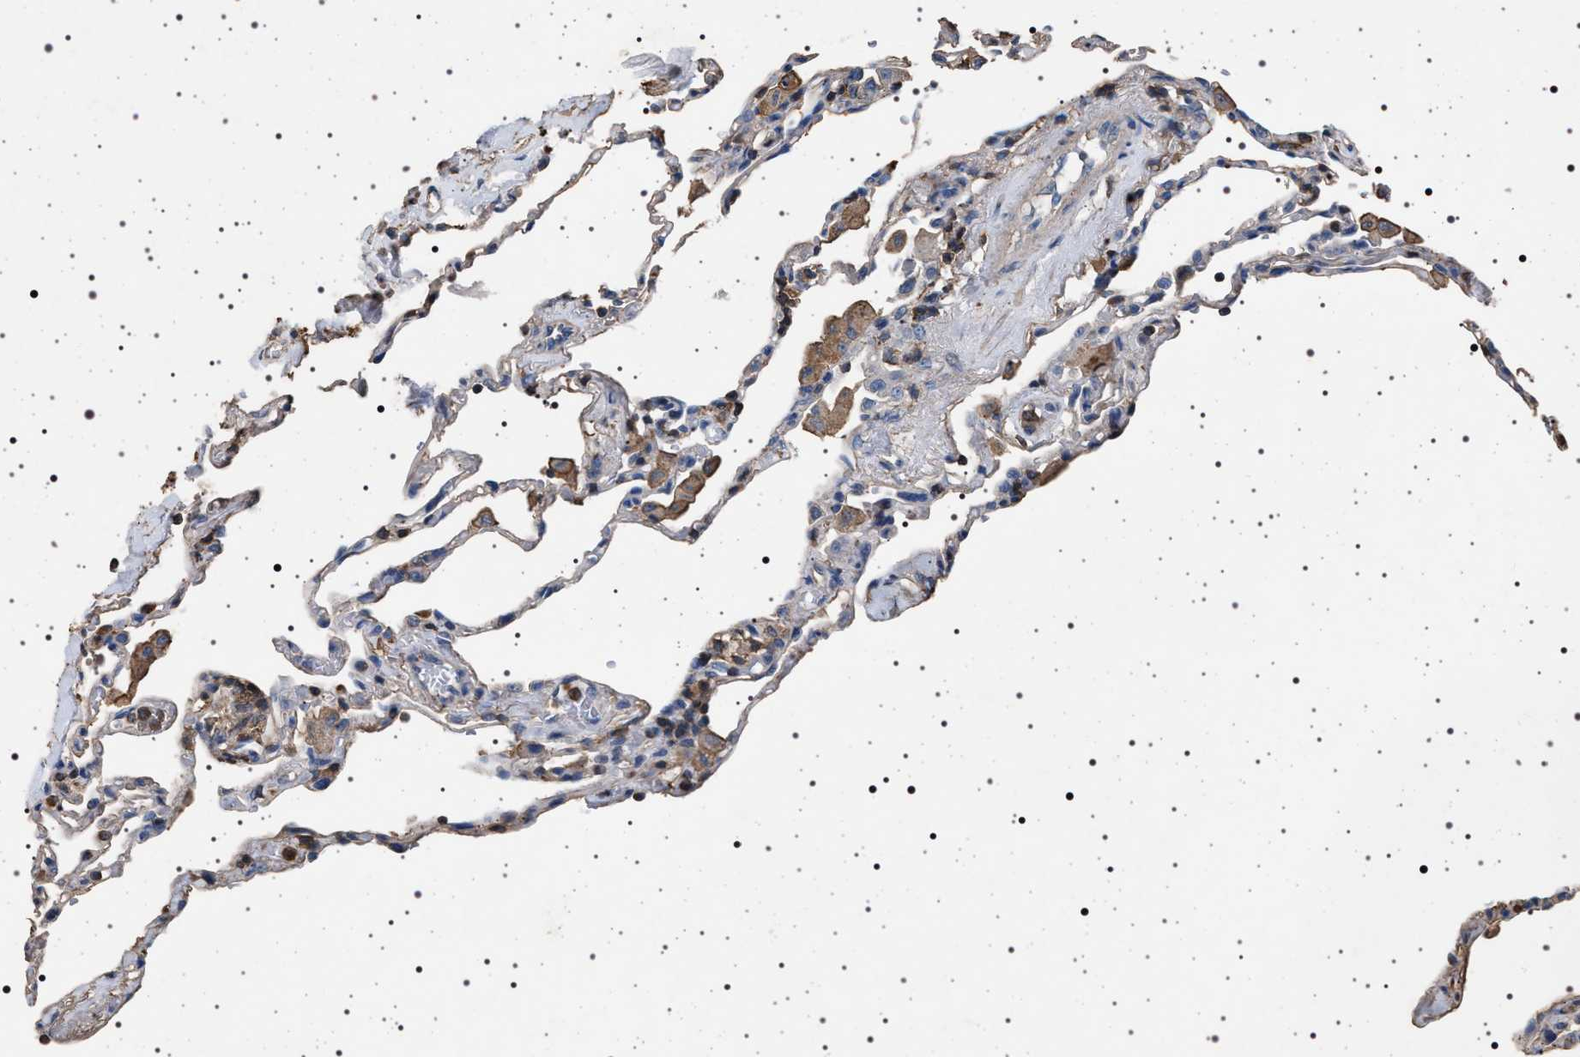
{"staining": {"intensity": "negative", "quantity": "none", "location": "none"}, "tissue": "lung", "cell_type": "Alveolar cells", "image_type": "normal", "snomed": [{"axis": "morphology", "description": "Normal tissue, NOS"}, {"axis": "topography", "description": "Lung"}], "caption": "Immunohistochemistry of benign lung reveals no expression in alveolar cells. (Brightfield microscopy of DAB immunohistochemistry at high magnification).", "gene": "SMAP2", "patient": {"sex": "male", "age": 59}}